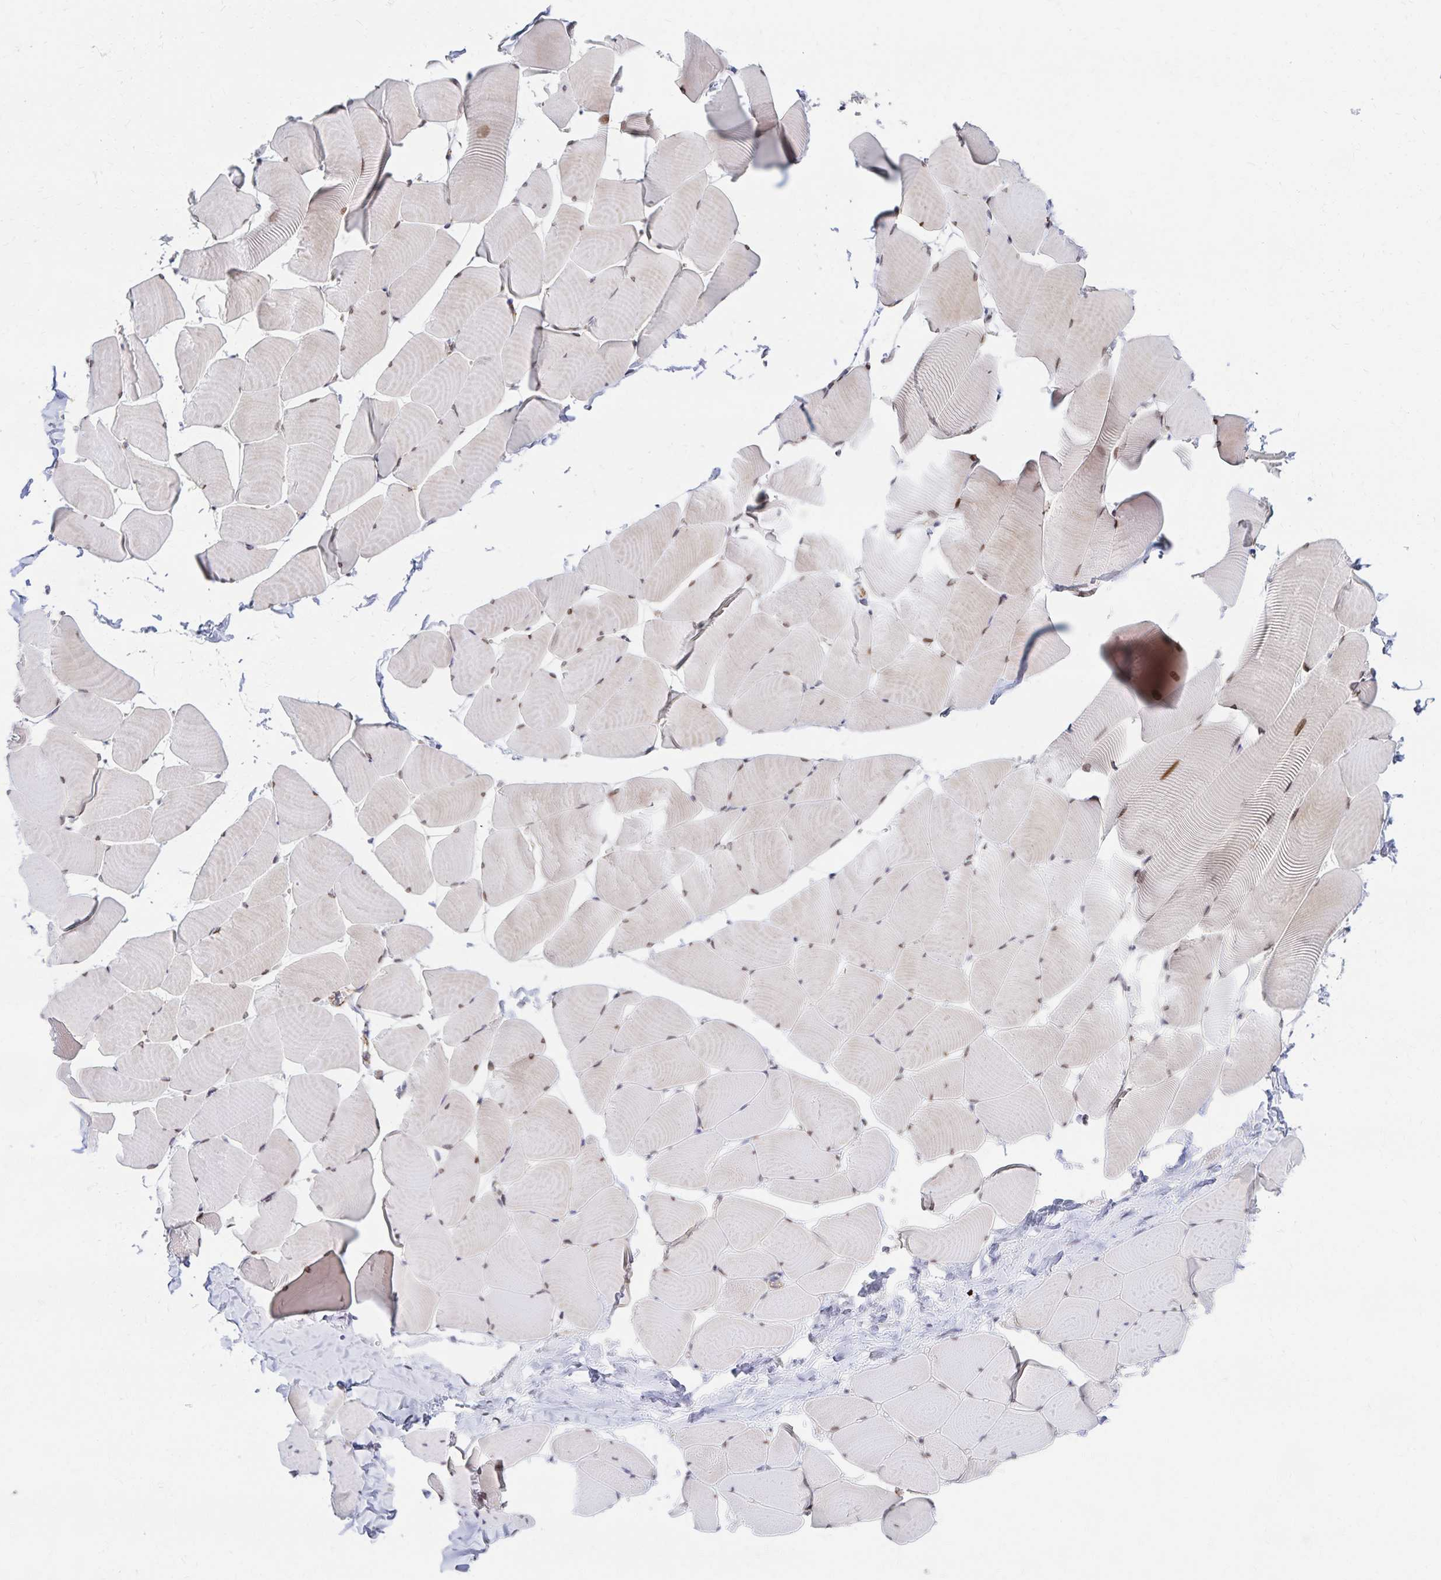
{"staining": {"intensity": "weak", "quantity": "25%-75%", "location": "nuclear"}, "tissue": "skeletal muscle", "cell_type": "Myocytes", "image_type": "normal", "snomed": [{"axis": "morphology", "description": "Normal tissue, NOS"}, {"axis": "topography", "description": "Skeletal muscle"}], "caption": "The photomicrograph displays immunohistochemical staining of benign skeletal muscle. There is weak nuclear positivity is identified in approximately 25%-75% of myocytes.", "gene": "RAB9B", "patient": {"sex": "male", "age": 25}}